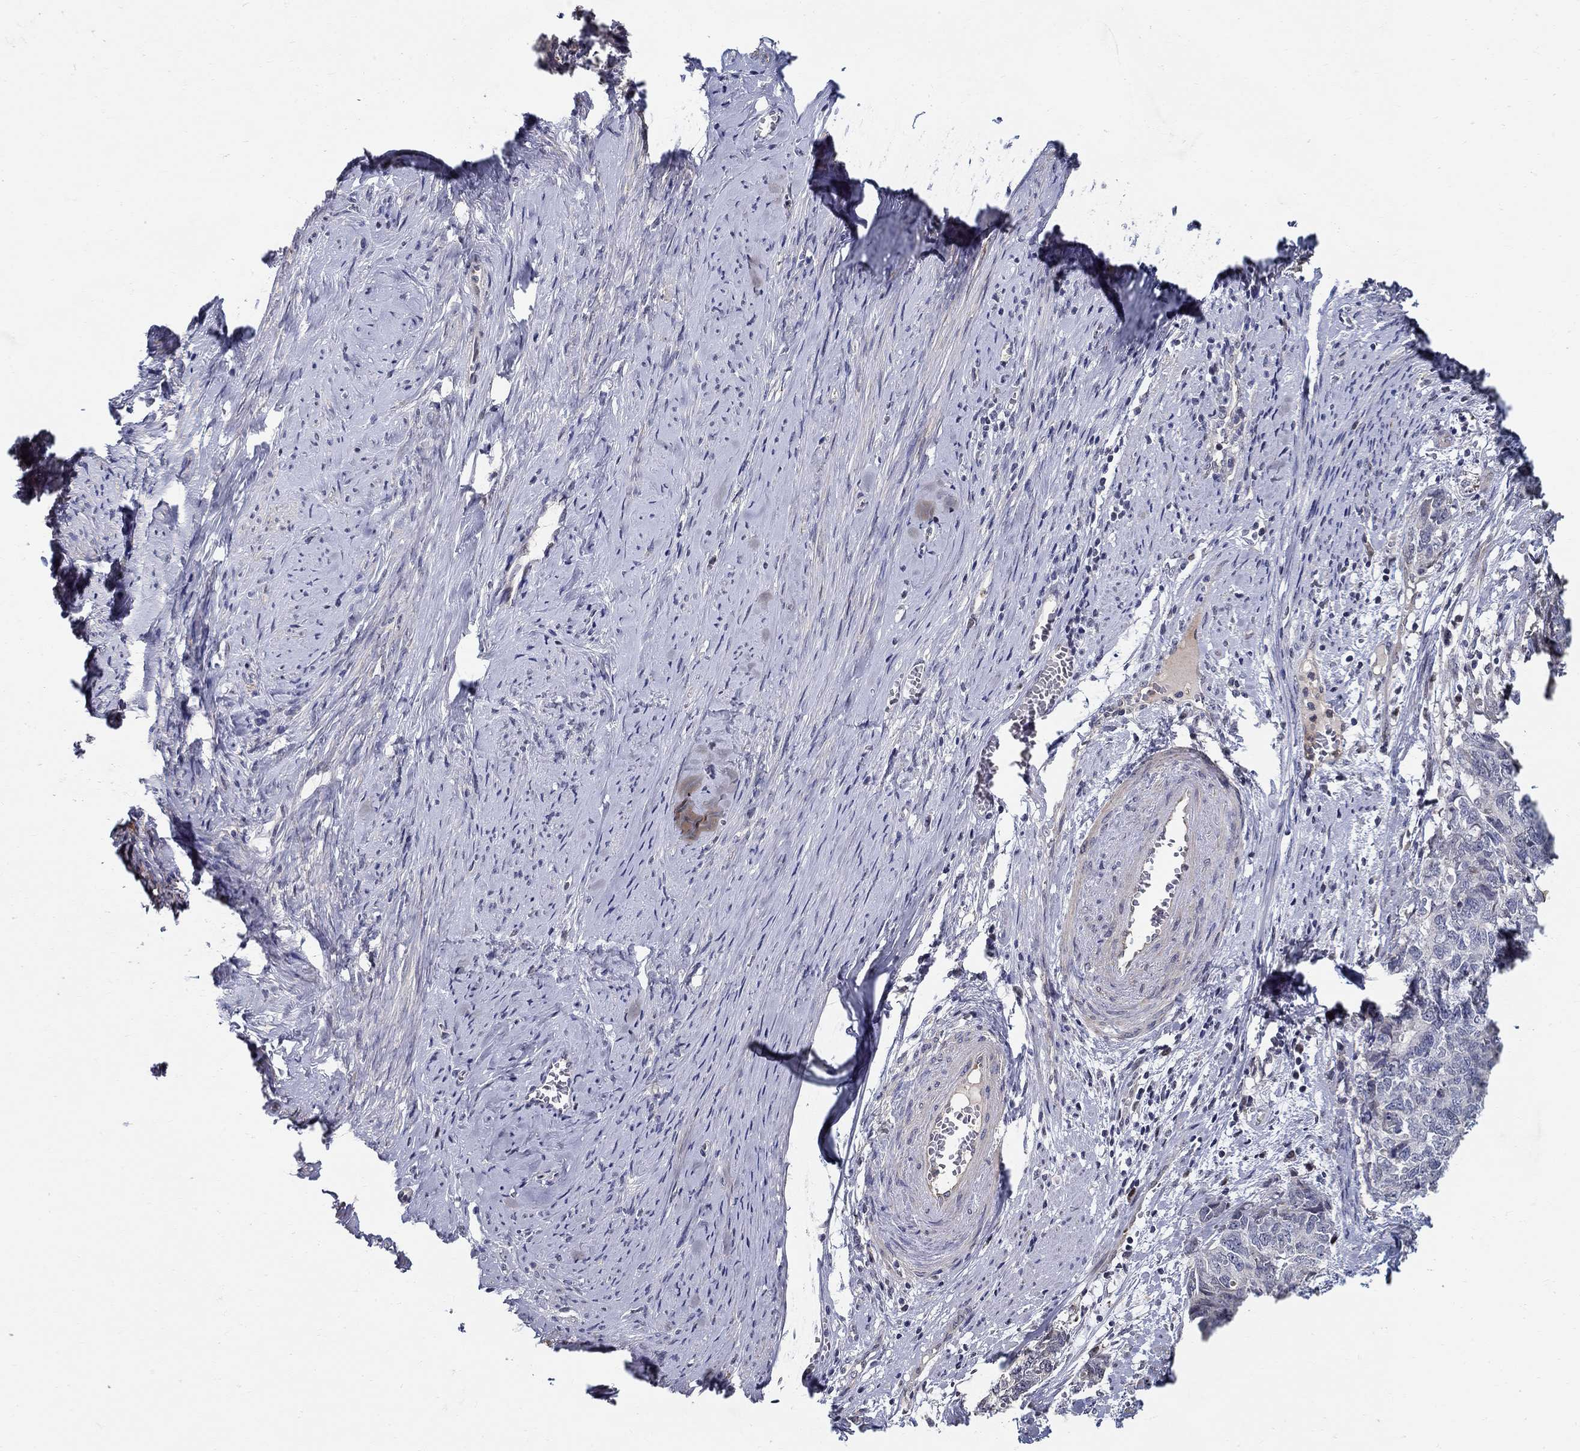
{"staining": {"intensity": "negative", "quantity": "none", "location": "none"}, "tissue": "cervical cancer", "cell_type": "Tumor cells", "image_type": "cancer", "snomed": [{"axis": "morphology", "description": "Squamous cell carcinoma, NOS"}, {"axis": "topography", "description": "Cervix"}], "caption": "DAB immunohistochemical staining of squamous cell carcinoma (cervical) demonstrates no significant staining in tumor cells.", "gene": "C16orf46", "patient": {"sex": "female", "age": 63}}